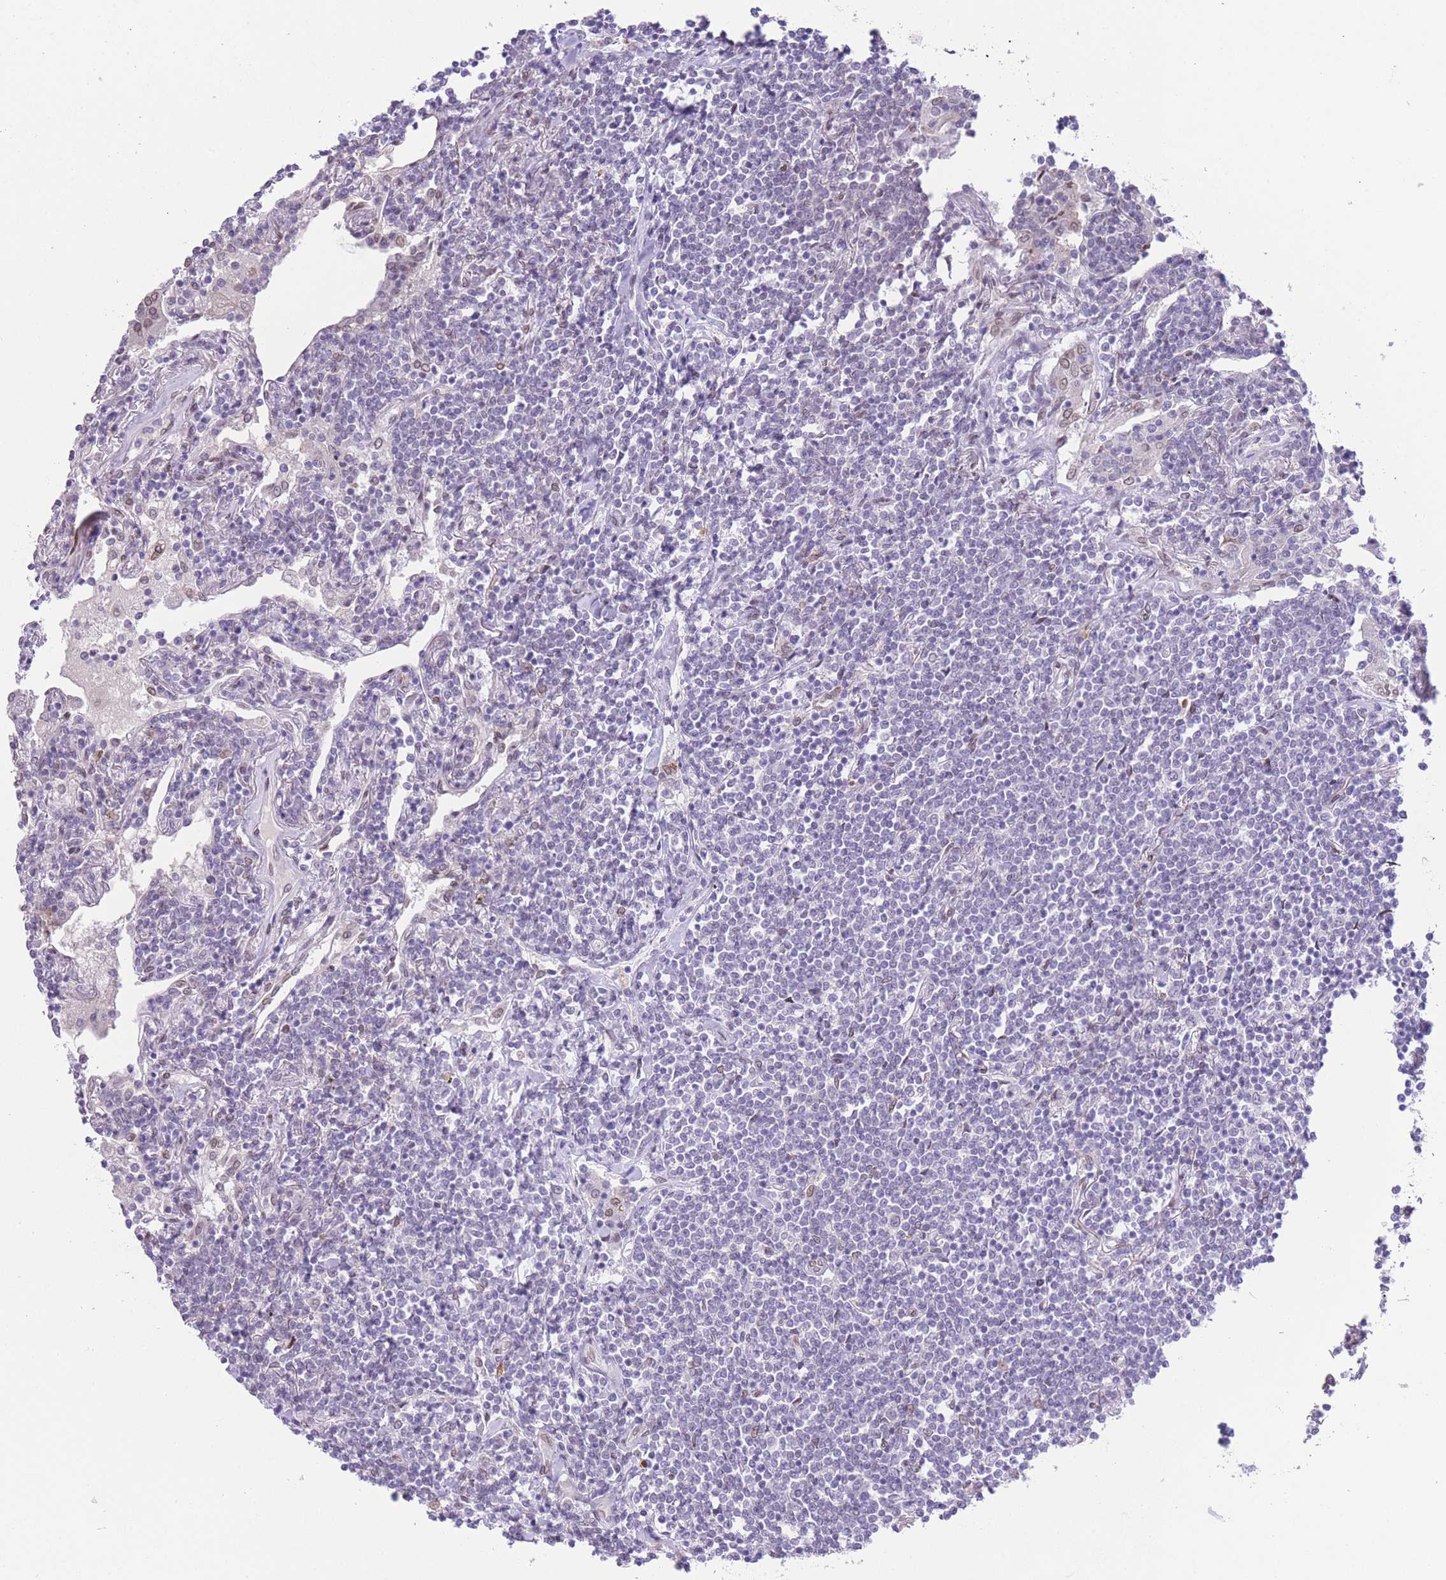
{"staining": {"intensity": "negative", "quantity": "none", "location": "none"}, "tissue": "lymphoma", "cell_type": "Tumor cells", "image_type": "cancer", "snomed": [{"axis": "morphology", "description": "Malignant lymphoma, non-Hodgkin's type, Low grade"}, {"axis": "topography", "description": "Lung"}], "caption": "The immunohistochemistry histopathology image has no significant staining in tumor cells of malignant lymphoma, non-Hodgkin's type (low-grade) tissue. (DAB (3,3'-diaminobenzidine) IHC, high magnification).", "gene": "OR10AD1", "patient": {"sex": "female", "age": 71}}